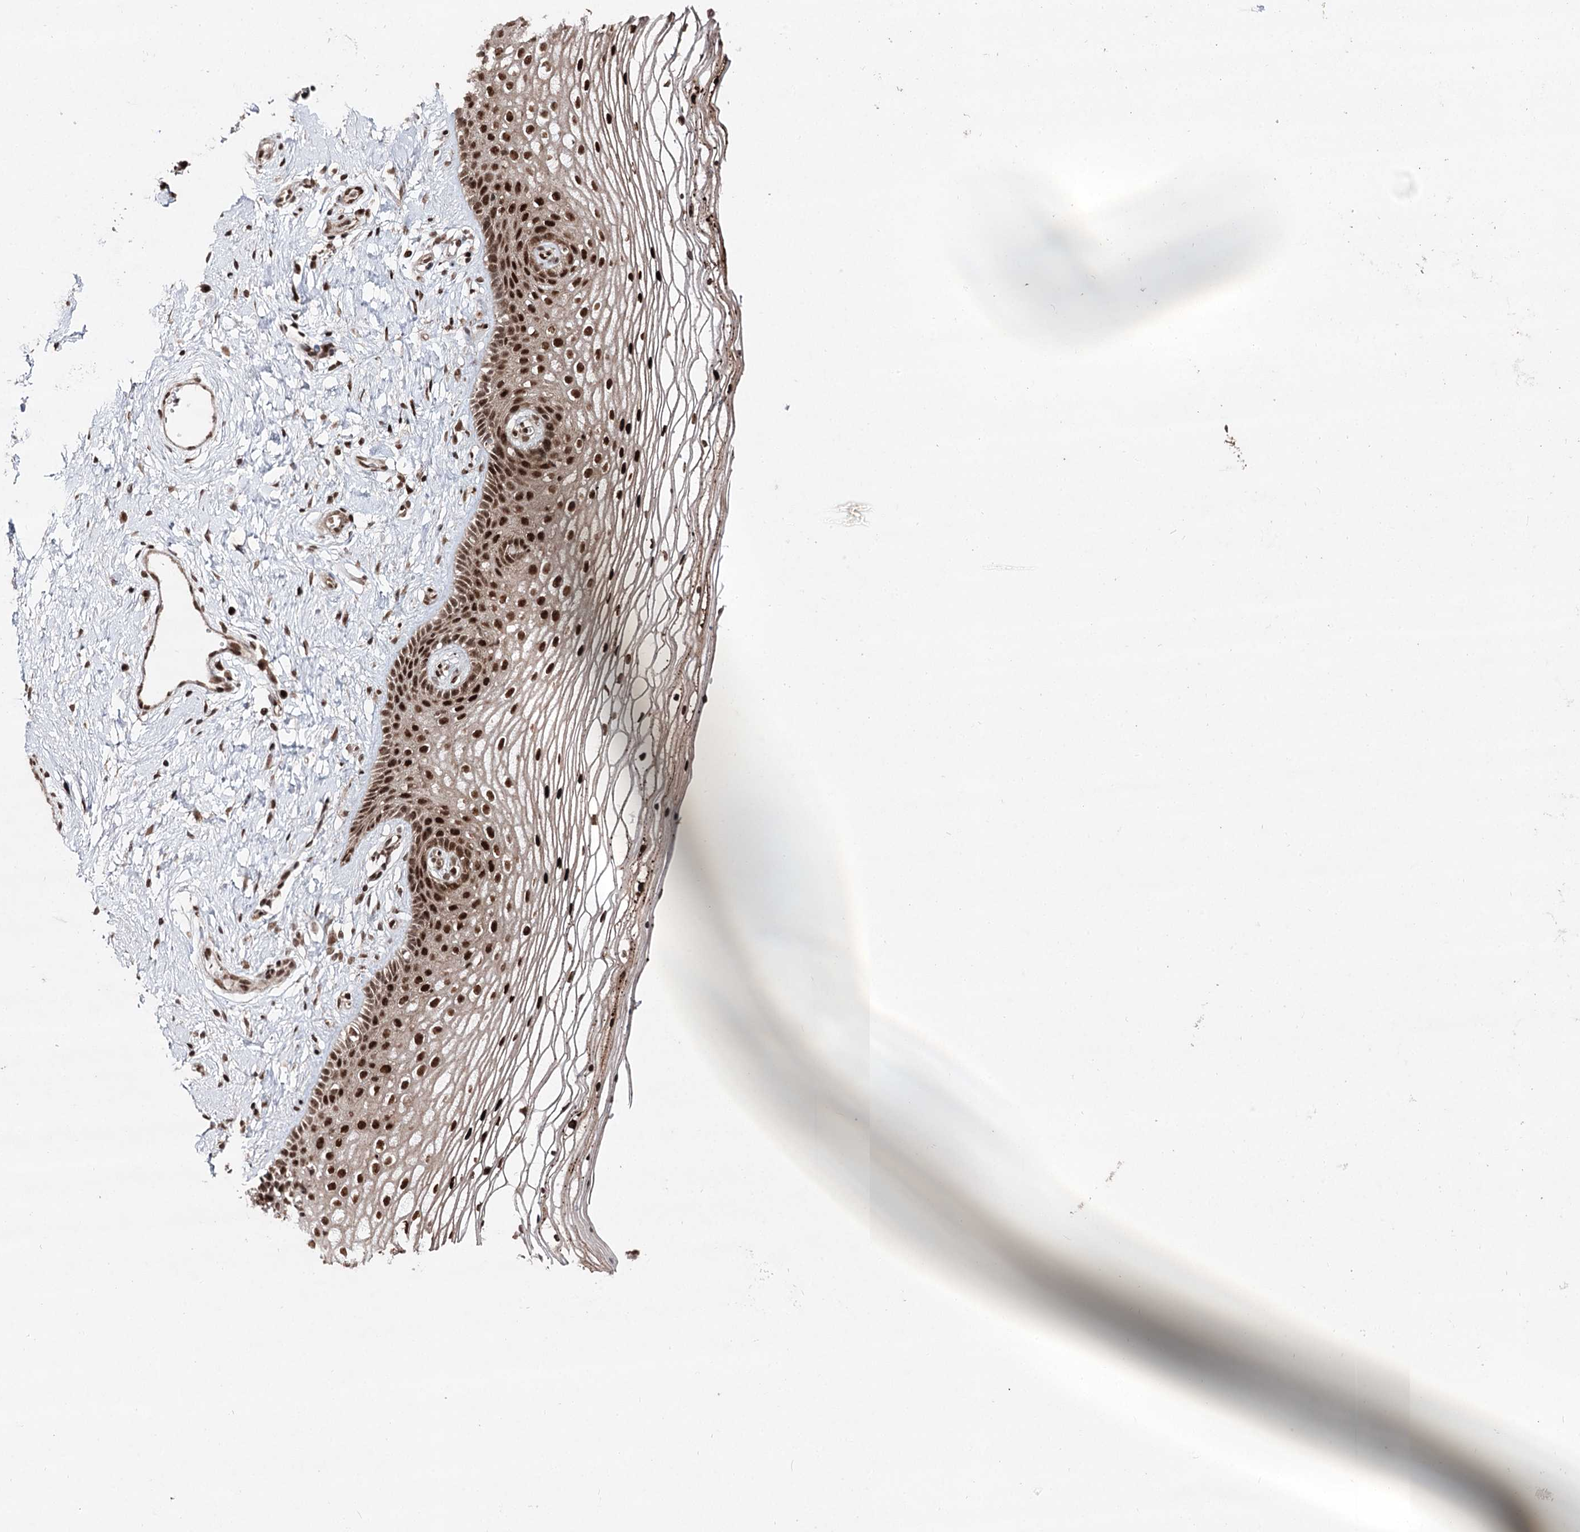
{"staining": {"intensity": "strong", "quantity": ">75%", "location": "cytoplasmic/membranous,nuclear"}, "tissue": "vagina", "cell_type": "Squamous epithelial cells", "image_type": "normal", "snomed": [{"axis": "morphology", "description": "Normal tissue, NOS"}, {"axis": "topography", "description": "Vagina"}], "caption": "IHC staining of benign vagina, which exhibits high levels of strong cytoplasmic/membranous,nuclear positivity in approximately >75% of squamous epithelial cells indicating strong cytoplasmic/membranous,nuclear protein staining. The staining was performed using DAB (brown) for protein detection and nuclei were counterstained in hematoxylin (blue).", "gene": "PDCD4", "patient": {"sex": "female", "age": 46}}